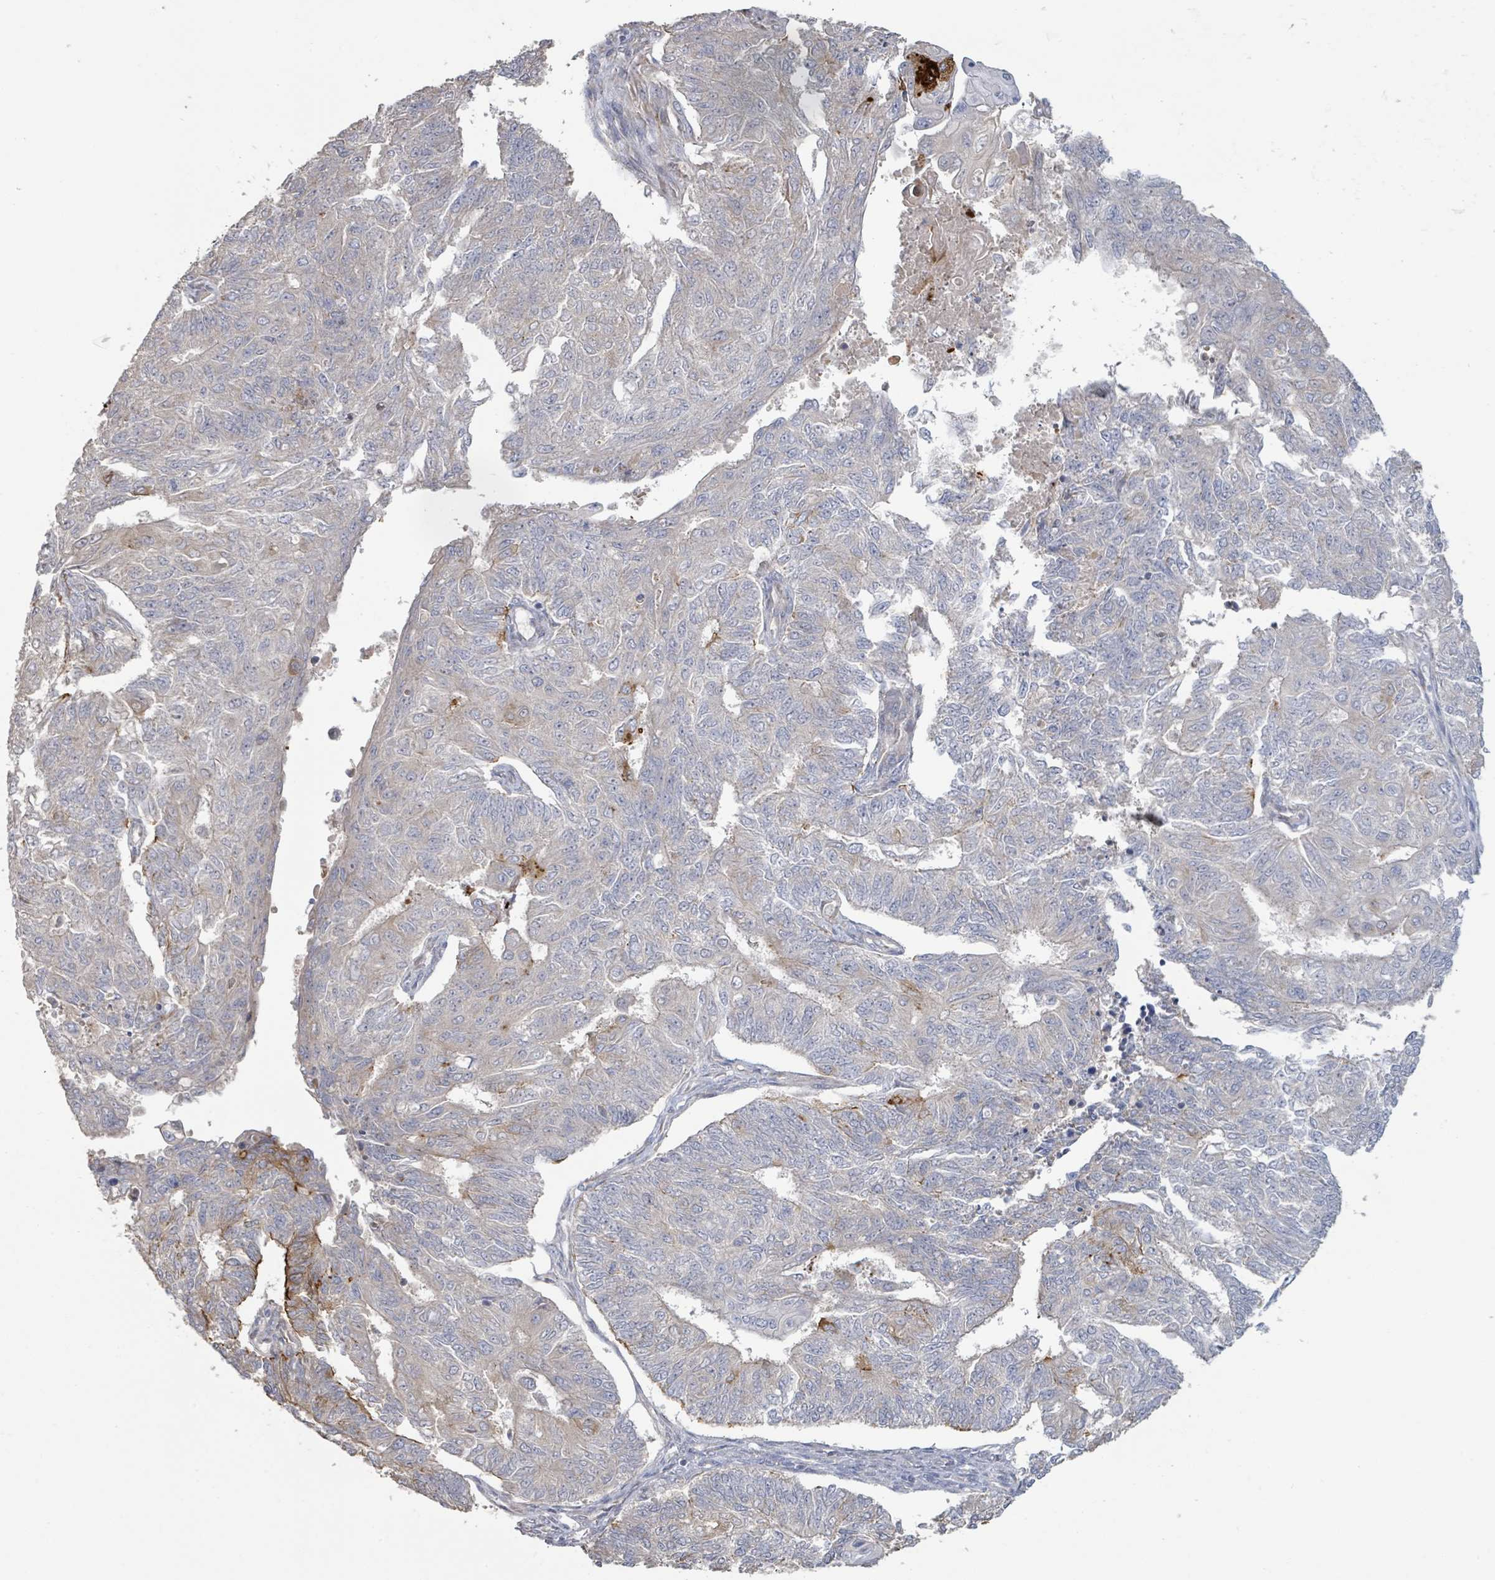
{"staining": {"intensity": "moderate", "quantity": "<25%", "location": "cytoplasmic/membranous"}, "tissue": "endometrial cancer", "cell_type": "Tumor cells", "image_type": "cancer", "snomed": [{"axis": "morphology", "description": "Adenocarcinoma, NOS"}, {"axis": "topography", "description": "Endometrium"}], "caption": "Brown immunohistochemical staining in human endometrial cancer (adenocarcinoma) exhibits moderate cytoplasmic/membranous staining in about <25% of tumor cells.", "gene": "KCNS2", "patient": {"sex": "female", "age": 32}}